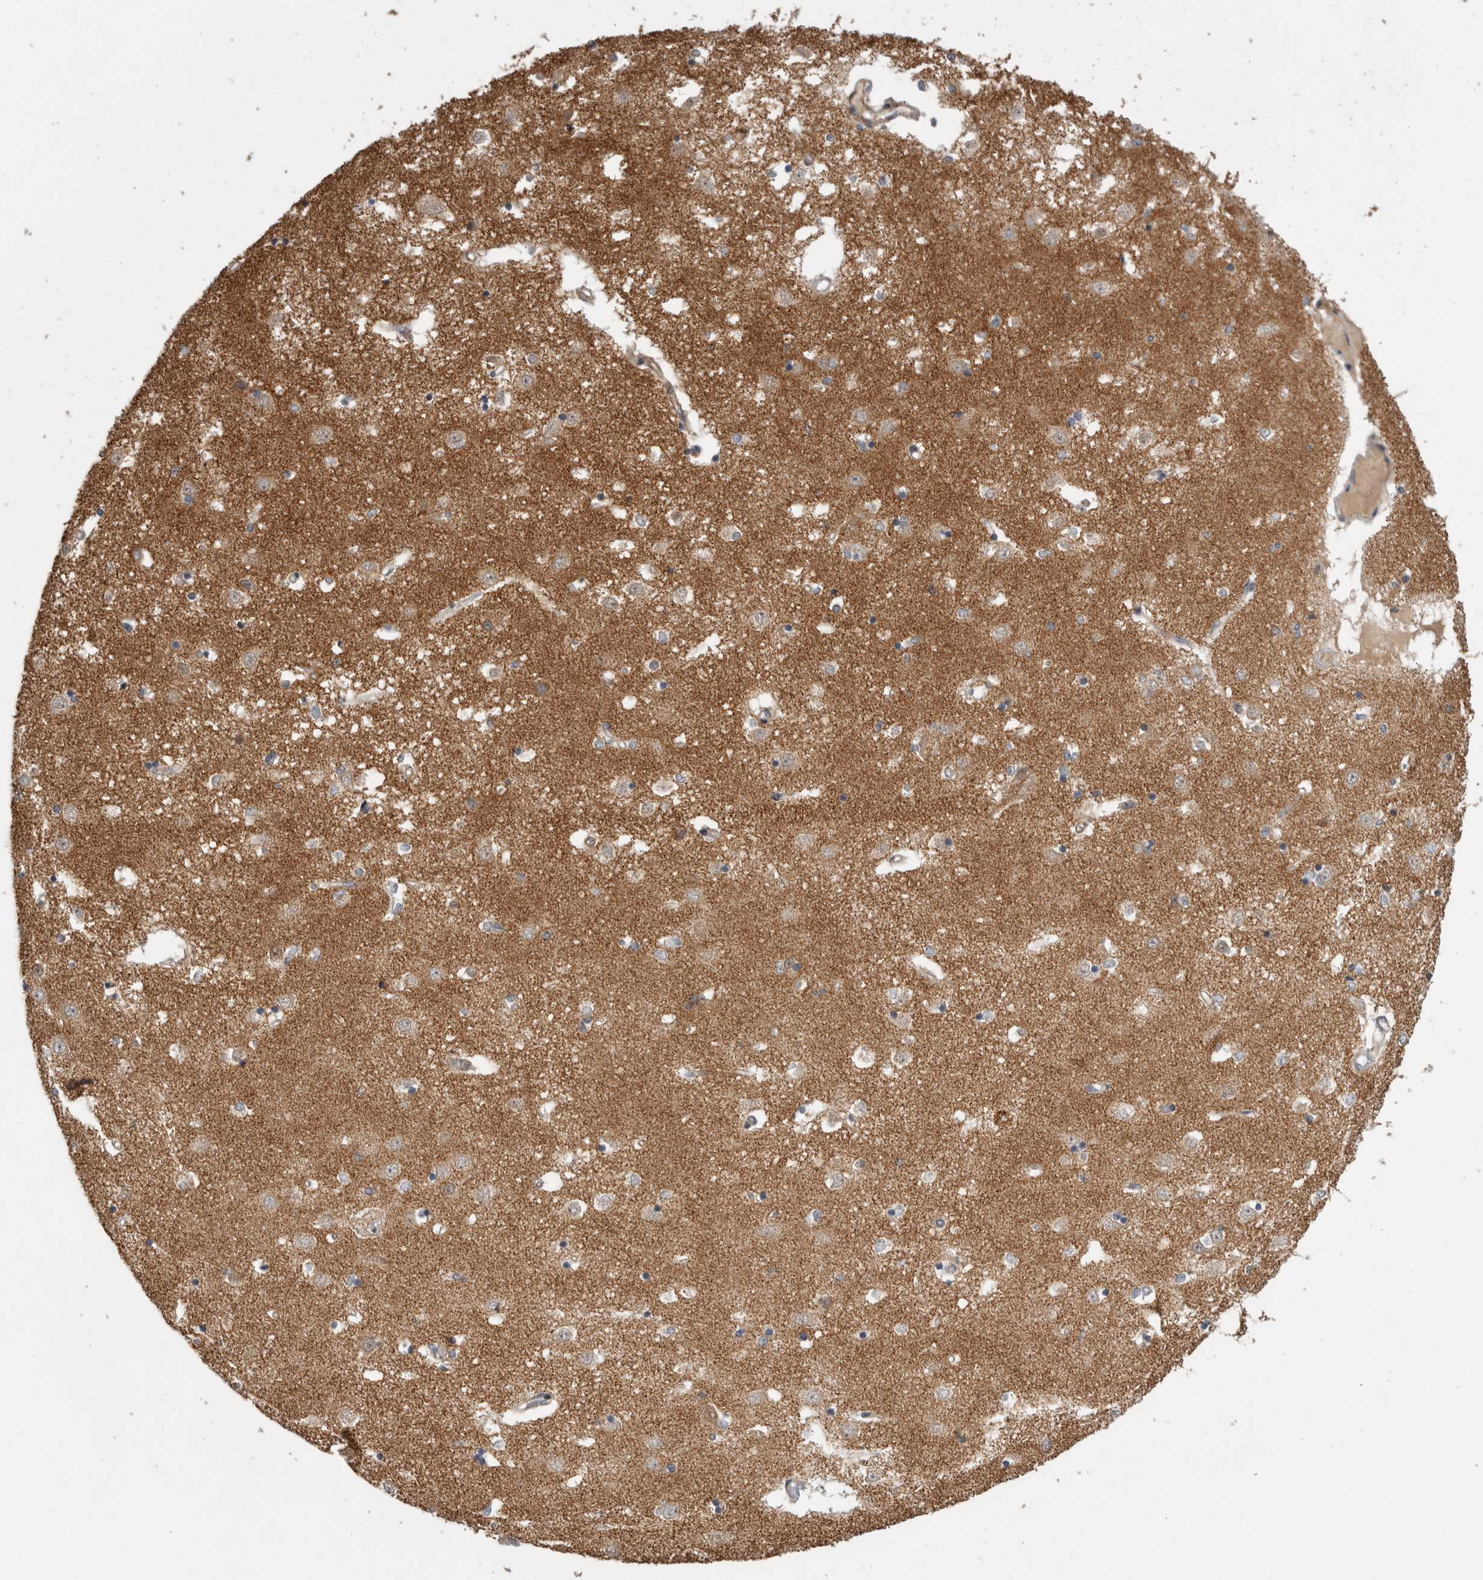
{"staining": {"intensity": "moderate", "quantity": "<25%", "location": "cytoplasmic/membranous"}, "tissue": "caudate", "cell_type": "Glial cells", "image_type": "normal", "snomed": [{"axis": "morphology", "description": "Normal tissue, NOS"}, {"axis": "topography", "description": "Lateral ventricle wall"}], "caption": "Immunohistochemical staining of unremarkable caudate reveals low levels of moderate cytoplasmic/membranous staining in about <25% of glial cells. The staining is performed using DAB (3,3'-diaminobenzidine) brown chromogen to label protein expression. The nuclei are counter-stained blue using hematoxylin.", "gene": "KCNIP1", "patient": {"sex": "male", "age": 45}}